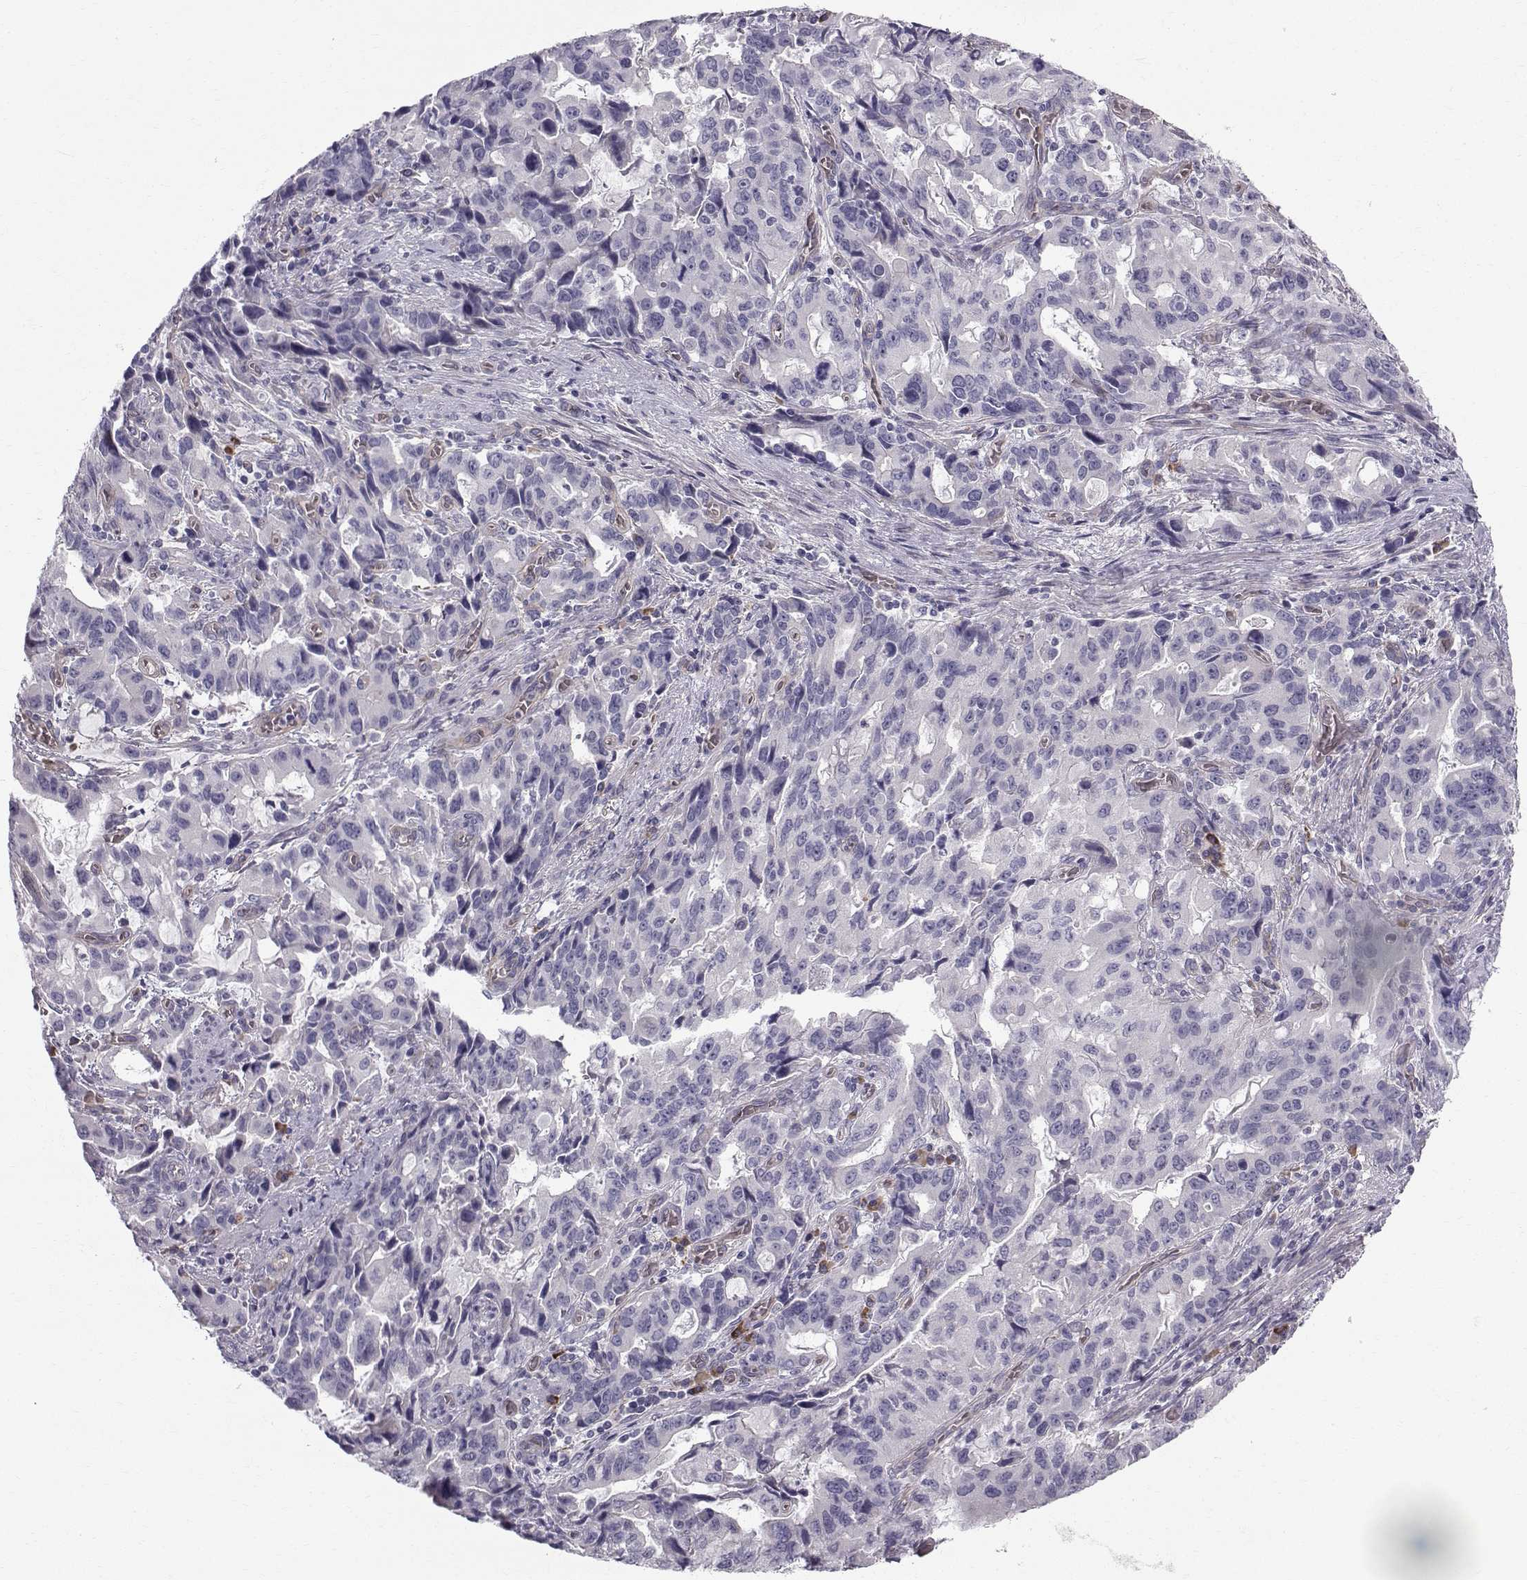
{"staining": {"intensity": "negative", "quantity": "none", "location": "none"}, "tissue": "stomach cancer", "cell_type": "Tumor cells", "image_type": "cancer", "snomed": [{"axis": "morphology", "description": "Adenocarcinoma, NOS"}, {"axis": "topography", "description": "Stomach, upper"}], "caption": "This is an IHC photomicrograph of human adenocarcinoma (stomach). There is no expression in tumor cells.", "gene": "QPCT", "patient": {"sex": "male", "age": 85}}